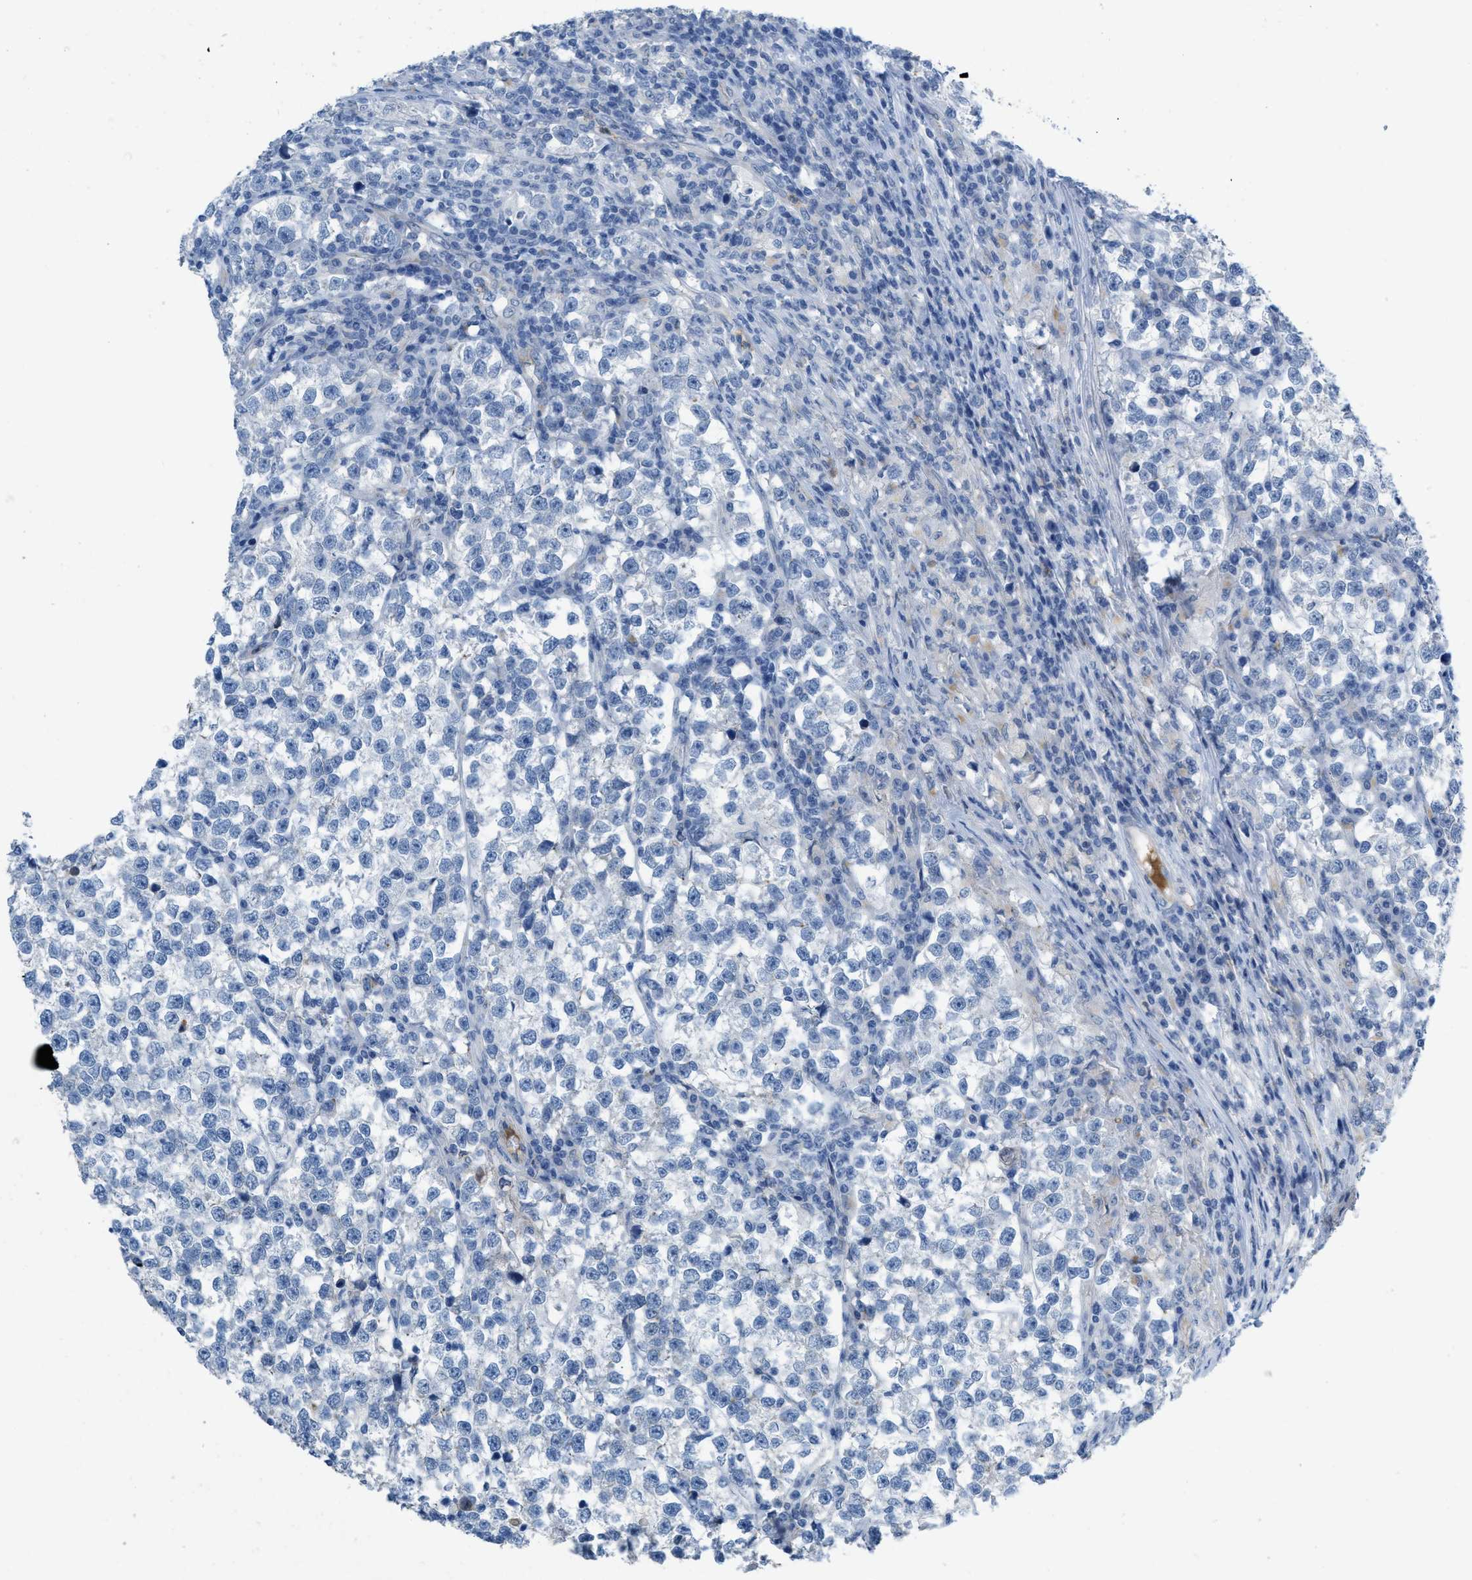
{"staining": {"intensity": "negative", "quantity": "none", "location": "none"}, "tissue": "testis cancer", "cell_type": "Tumor cells", "image_type": "cancer", "snomed": [{"axis": "morphology", "description": "Normal tissue, NOS"}, {"axis": "morphology", "description": "Seminoma, NOS"}, {"axis": "topography", "description": "Testis"}], "caption": "This micrograph is of testis seminoma stained with immunohistochemistry to label a protein in brown with the nuclei are counter-stained blue. There is no positivity in tumor cells.", "gene": "CRB3", "patient": {"sex": "male", "age": 43}}